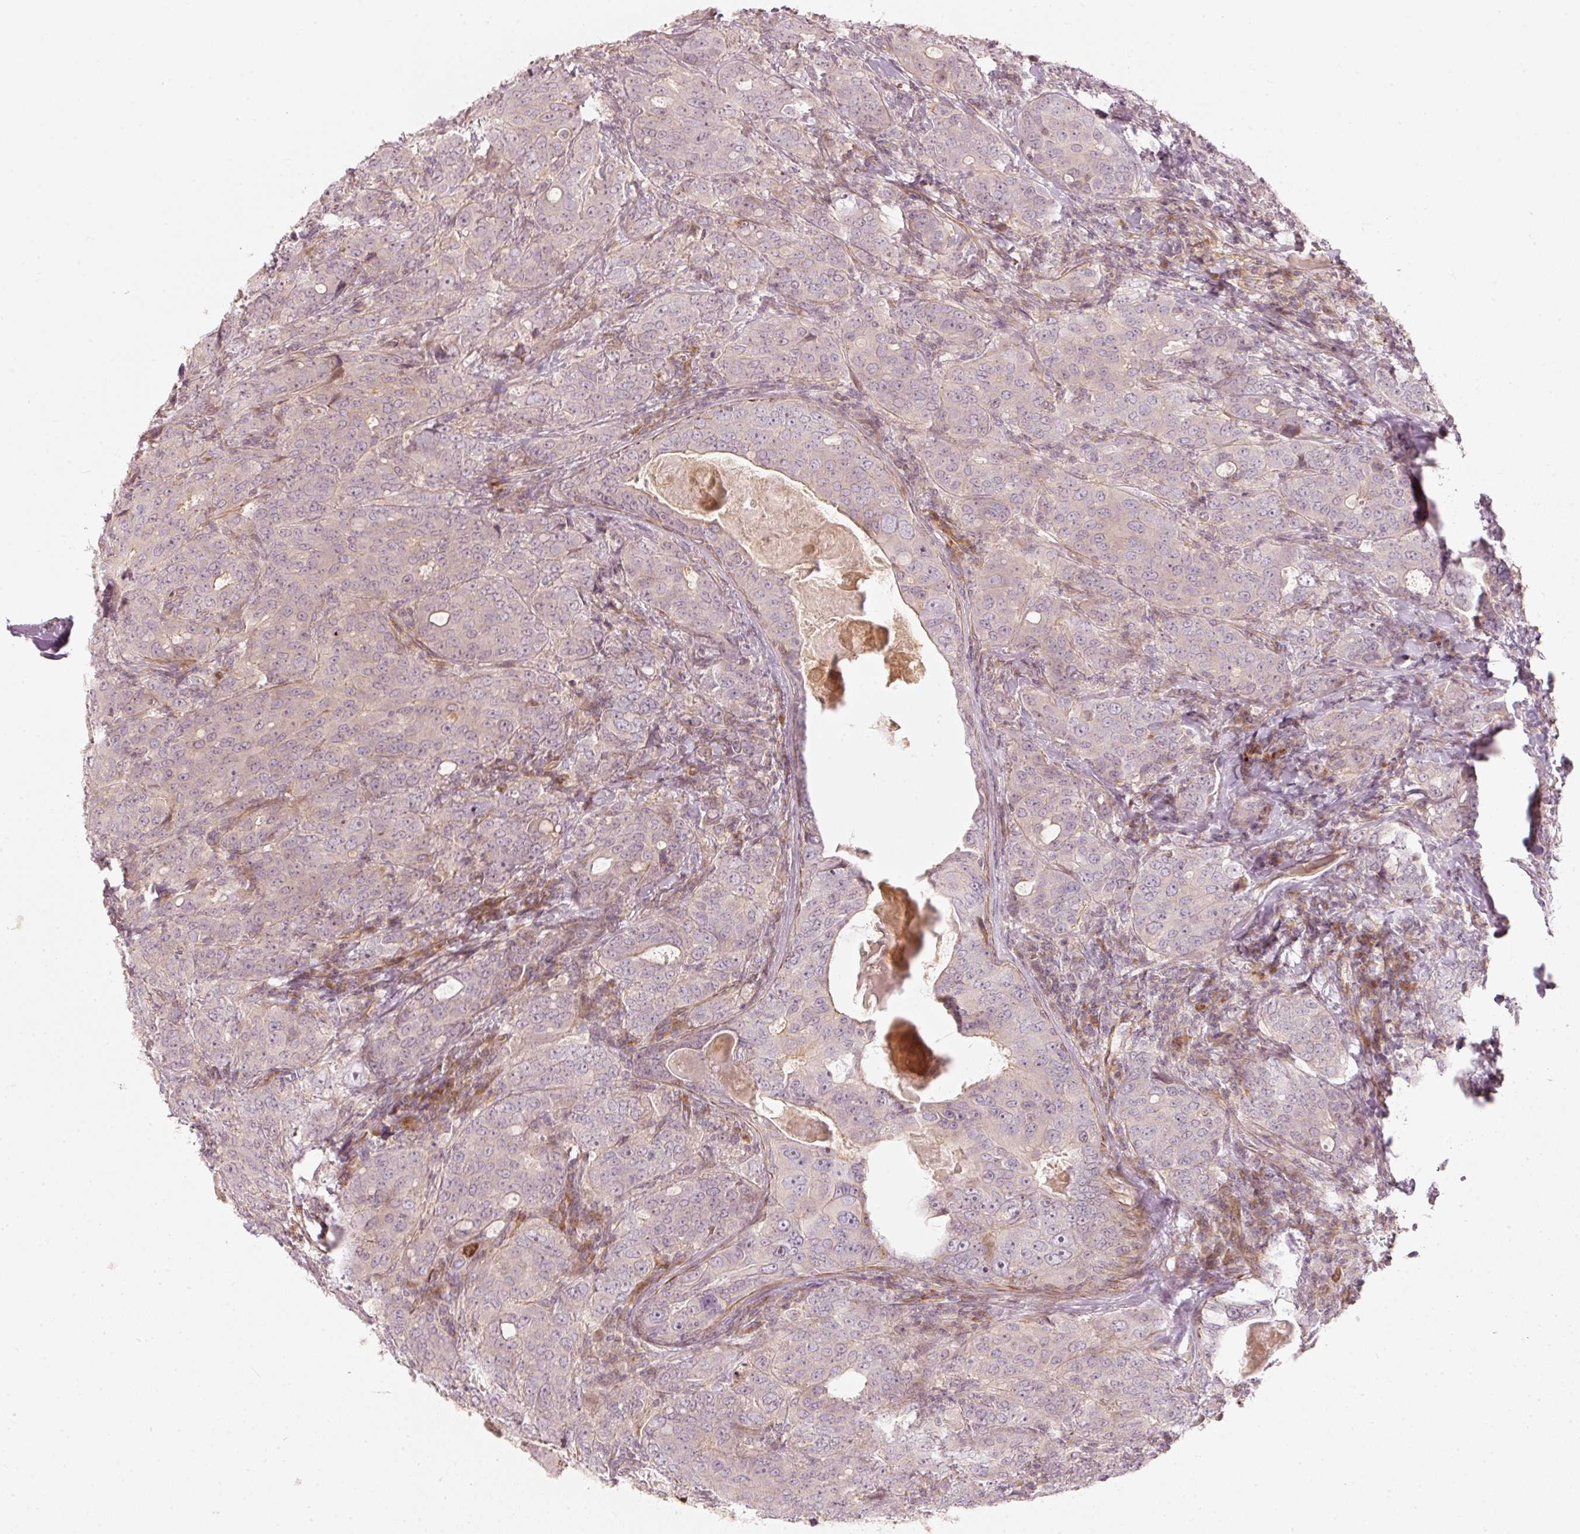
{"staining": {"intensity": "negative", "quantity": "none", "location": "none"}, "tissue": "breast cancer", "cell_type": "Tumor cells", "image_type": "cancer", "snomed": [{"axis": "morphology", "description": "Duct carcinoma"}, {"axis": "topography", "description": "Breast"}], "caption": "The micrograph shows no significant expression in tumor cells of breast intraductal carcinoma.", "gene": "KCNQ1", "patient": {"sex": "female", "age": 43}}